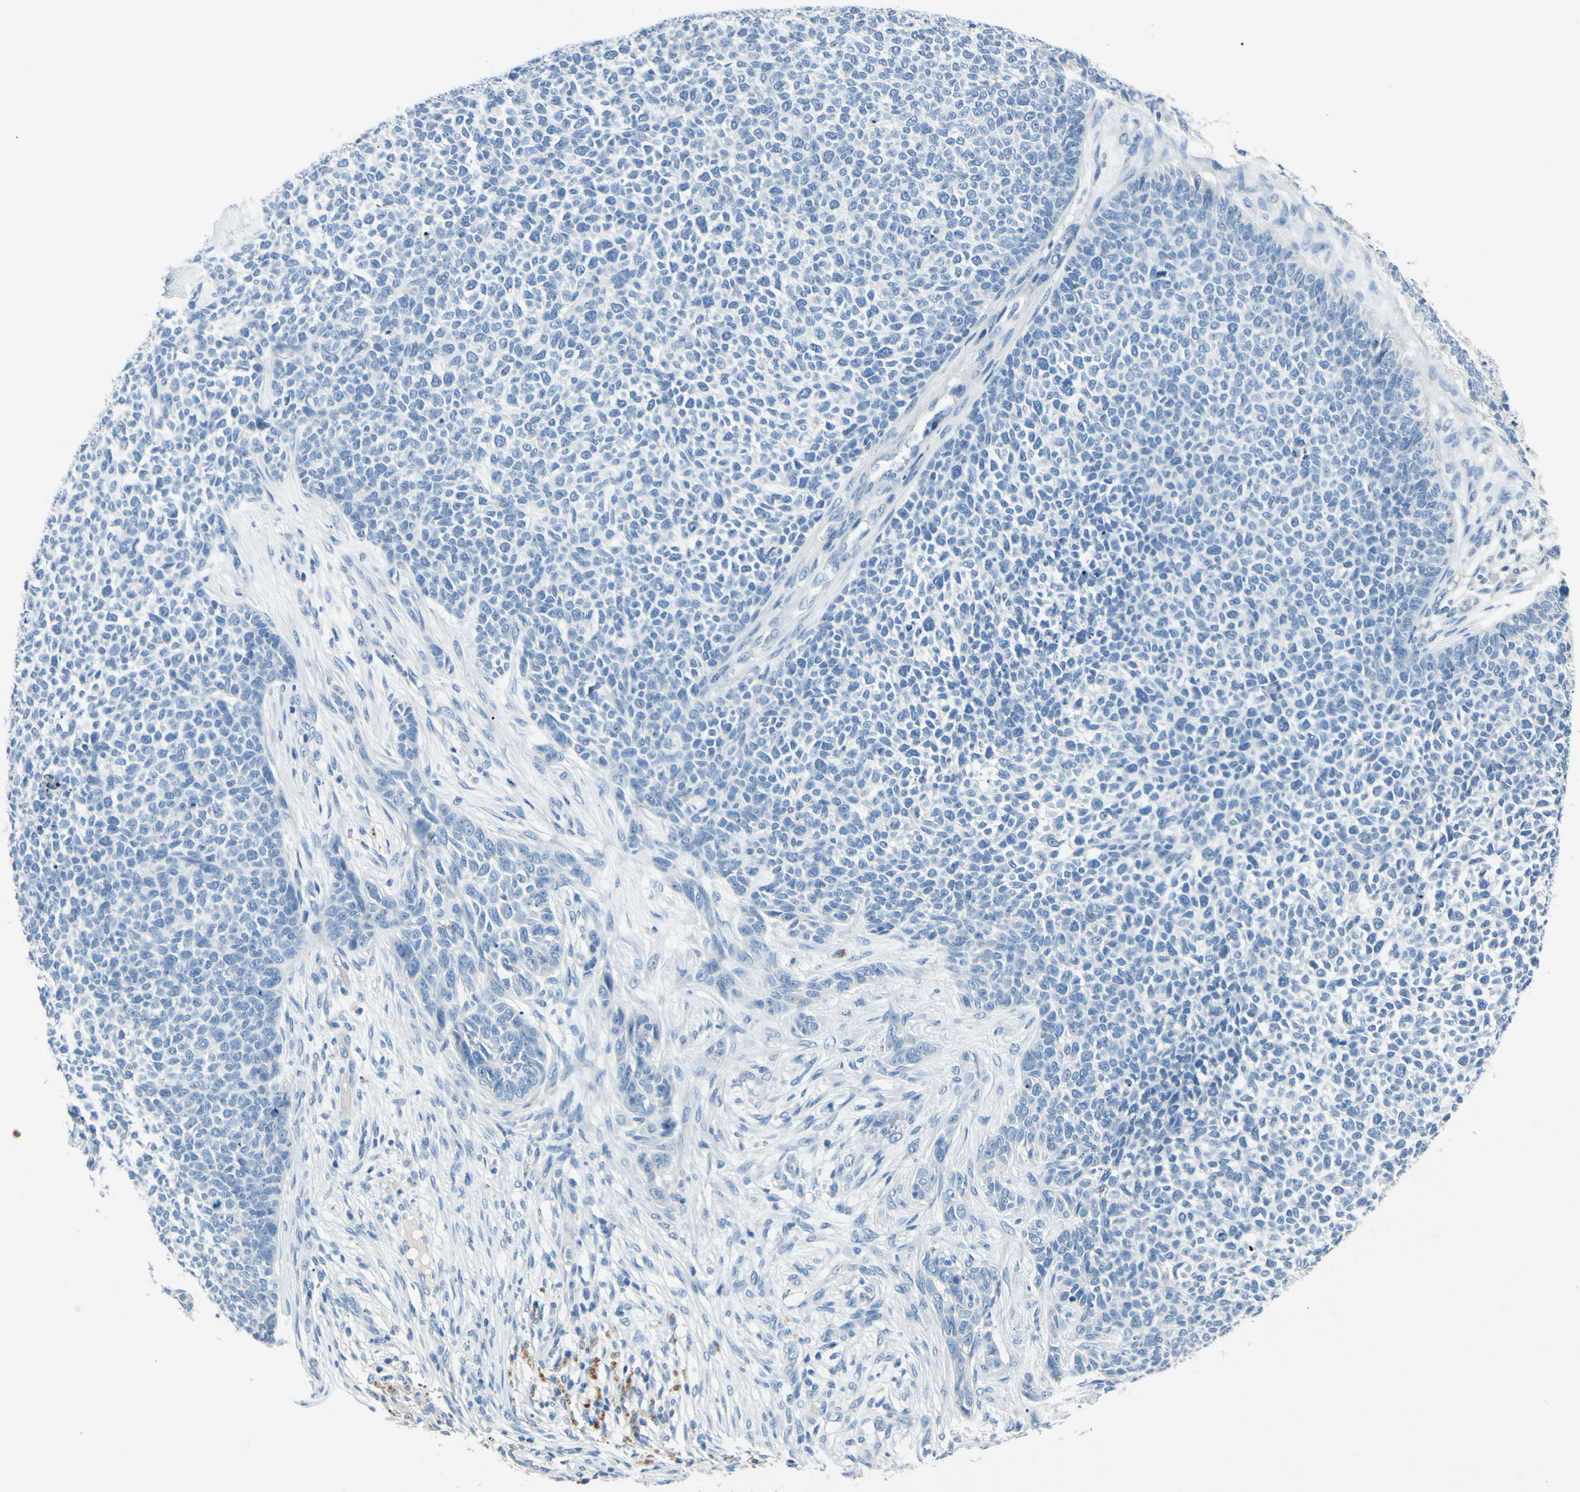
{"staining": {"intensity": "negative", "quantity": "none", "location": "none"}, "tissue": "skin cancer", "cell_type": "Tumor cells", "image_type": "cancer", "snomed": [{"axis": "morphology", "description": "Basal cell carcinoma"}, {"axis": "topography", "description": "Skin"}], "caption": "Immunohistochemistry micrograph of skin basal cell carcinoma stained for a protein (brown), which exhibits no expression in tumor cells.", "gene": "CDH10", "patient": {"sex": "female", "age": 84}}